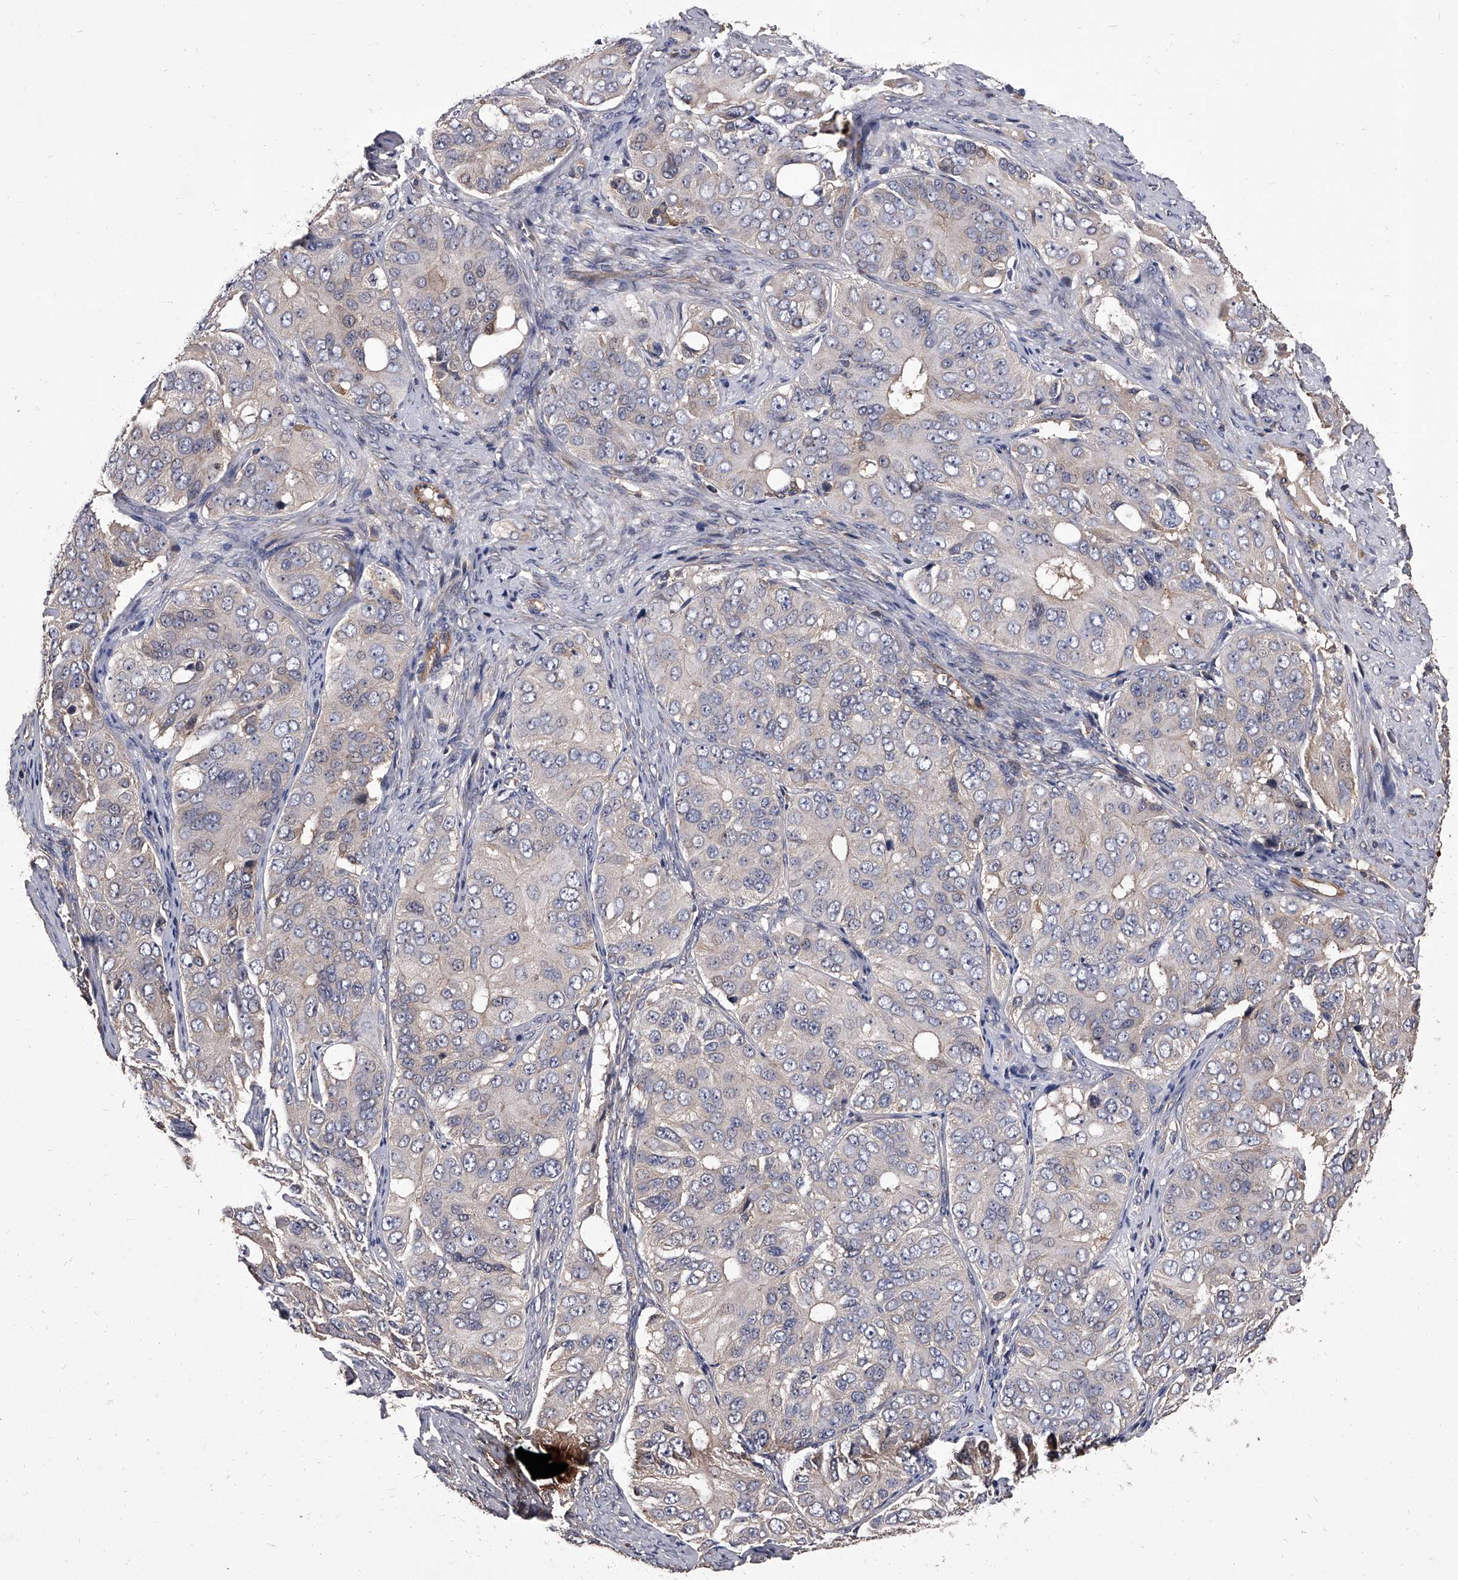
{"staining": {"intensity": "weak", "quantity": "<25%", "location": "cytoplasmic/membranous"}, "tissue": "ovarian cancer", "cell_type": "Tumor cells", "image_type": "cancer", "snomed": [{"axis": "morphology", "description": "Carcinoma, endometroid"}, {"axis": "topography", "description": "Ovary"}], "caption": "This is a photomicrograph of immunohistochemistry (IHC) staining of ovarian cancer (endometroid carcinoma), which shows no expression in tumor cells.", "gene": "STK36", "patient": {"sex": "female", "age": 51}}